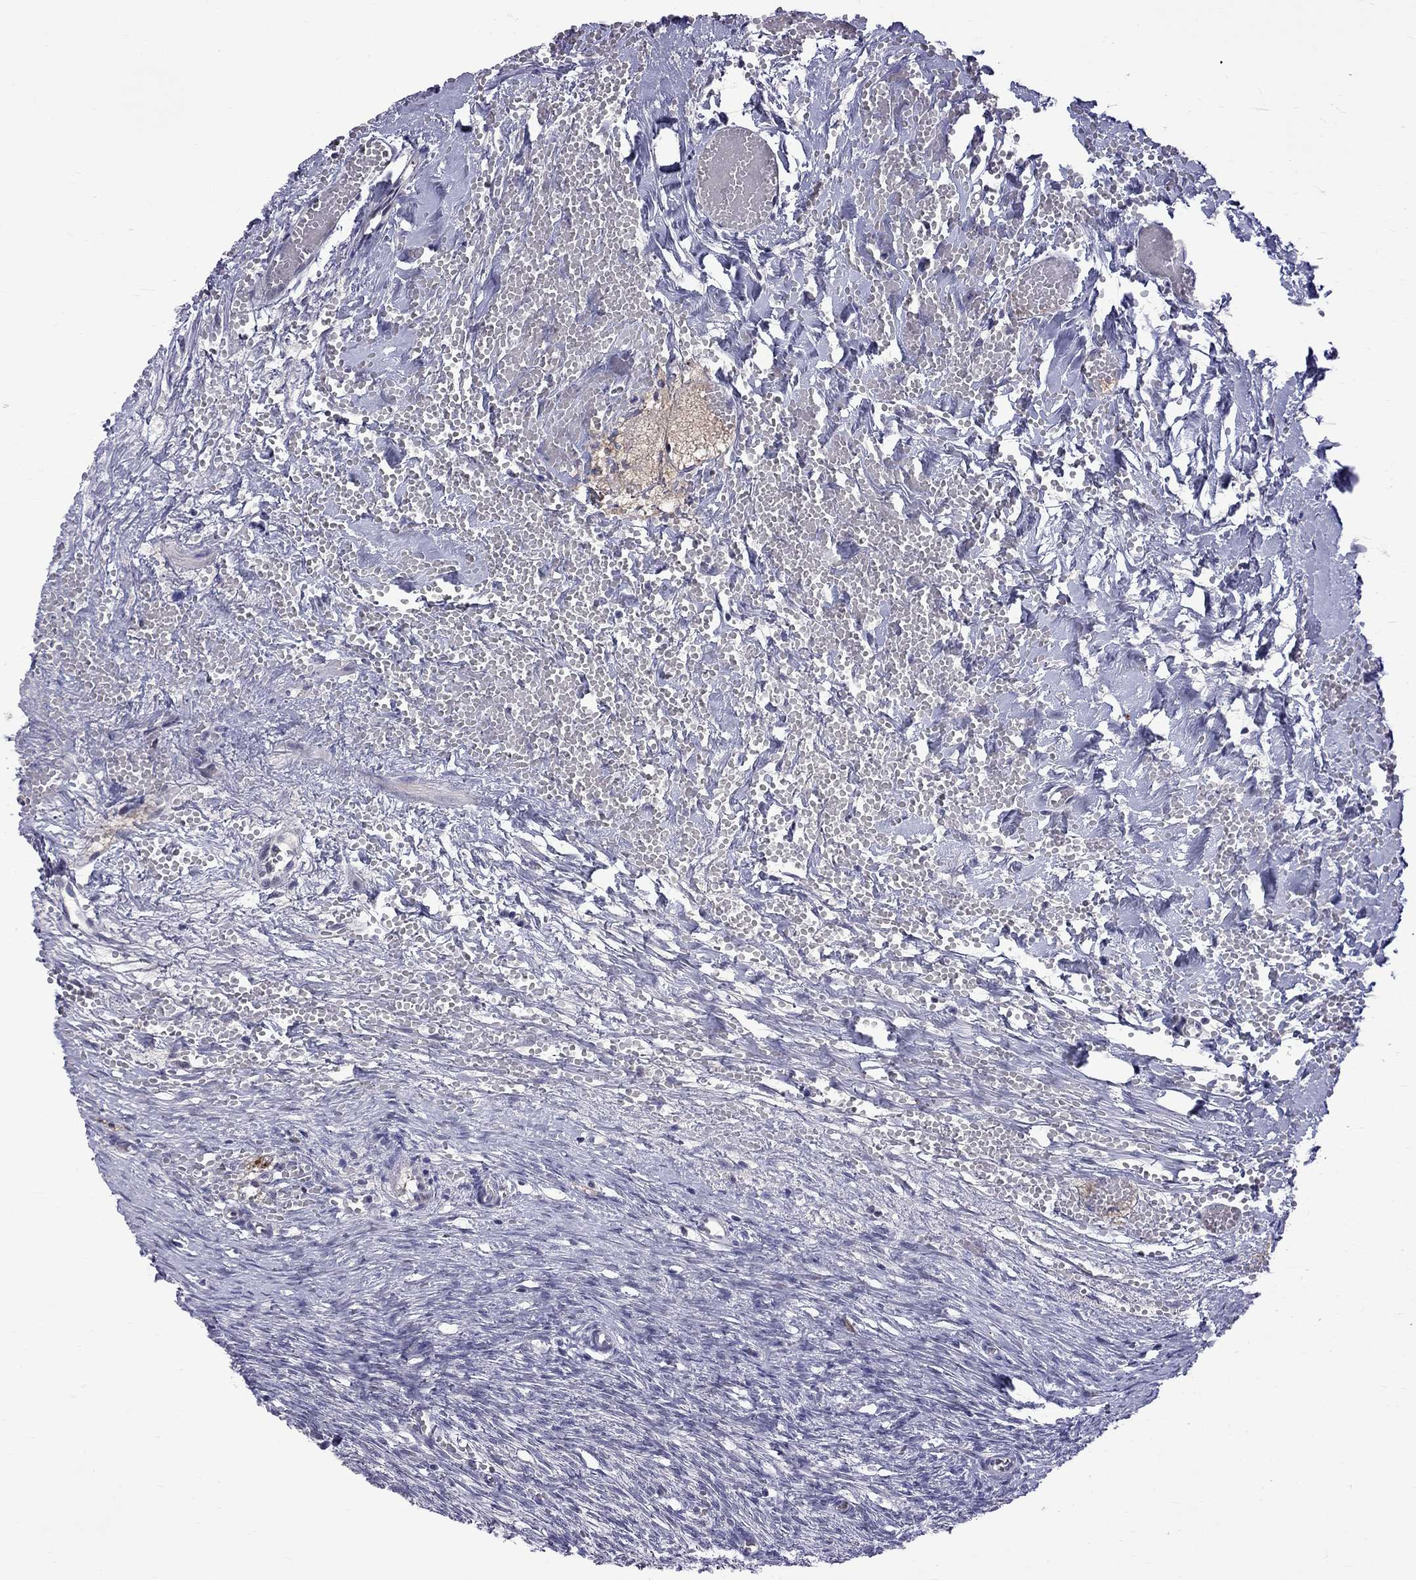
{"staining": {"intensity": "negative", "quantity": "none", "location": "none"}, "tissue": "ovary", "cell_type": "Ovarian stroma cells", "image_type": "normal", "snomed": [{"axis": "morphology", "description": "Normal tissue, NOS"}, {"axis": "topography", "description": "Ovary"}], "caption": "Immunohistochemical staining of unremarkable human ovary reveals no significant positivity in ovarian stroma cells.", "gene": "RTL9", "patient": {"sex": "female", "age": 46}}